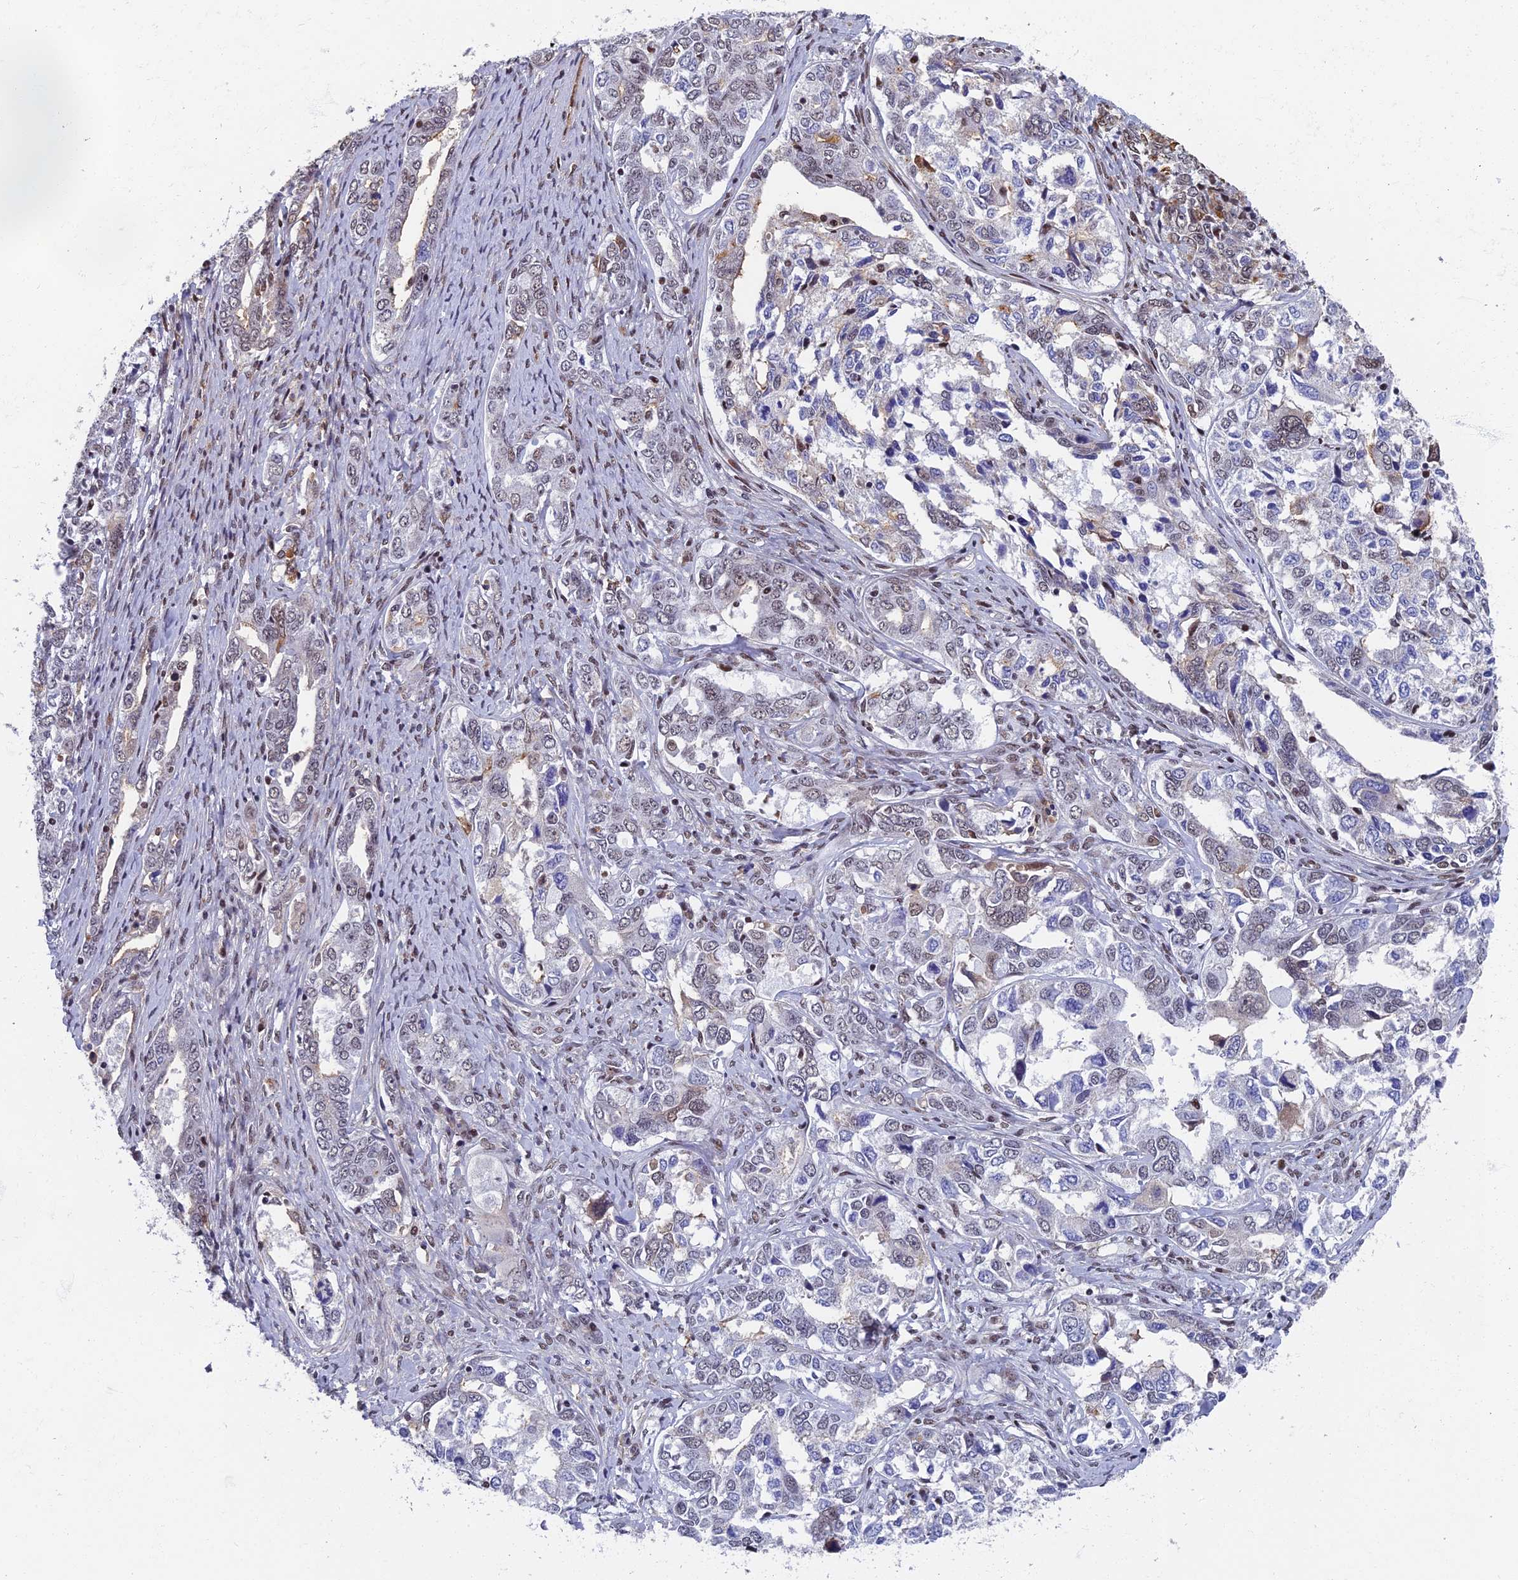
{"staining": {"intensity": "weak", "quantity": "<25%", "location": "nuclear"}, "tissue": "ovarian cancer", "cell_type": "Tumor cells", "image_type": "cancer", "snomed": [{"axis": "morphology", "description": "Carcinoma, endometroid"}, {"axis": "topography", "description": "Ovary"}], "caption": "This is an immunohistochemistry (IHC) photomicrograph of endometroid carcinoma (ovarian). There is no staining in tumor cells.", "gene": "TAF13", "patient": {"sex": "female", "age": 62}}